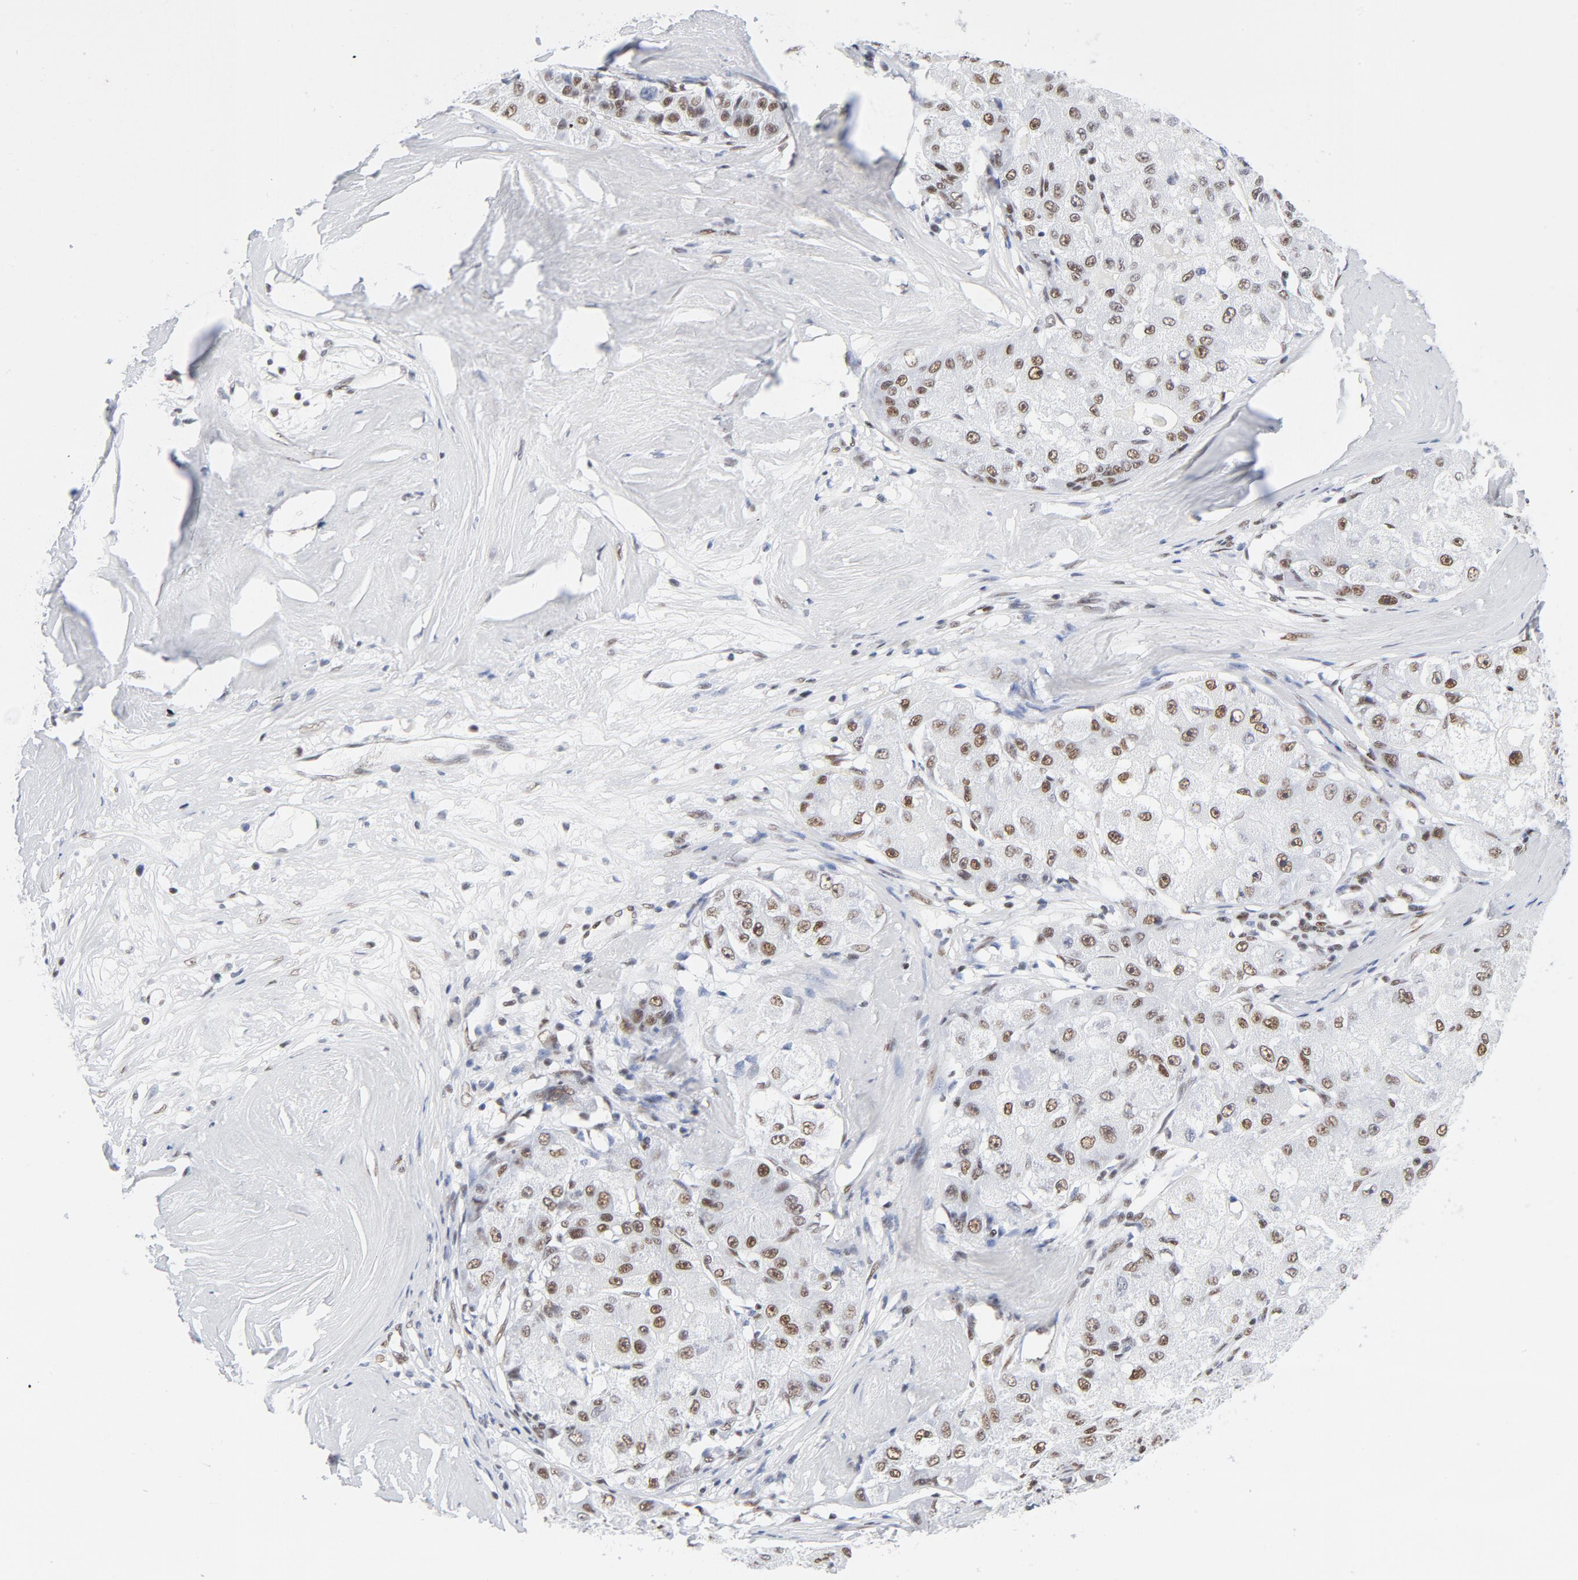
{"staining": {"intensity": "moderate", "quantity": ">75%", "location": "nuclear"}, "tissue": "liver cancer", "cell_type": "Tumor cells", "image_type": "cancer", "snomed": [{"axis": "morphology", "description": "Carcinoma, Hepatocellular, NOS"}, {"axis": "topography", "description": "Liver"}], "caption": "Immunohistochemical staining of liver cancer (hepatocellular carcinoma) demonstrates medium levels of moderate nuclear protein expression in approximately >75% of tumor cells.", "gene": "ATF2", "patient": {"sex": "male", "age": 80}}